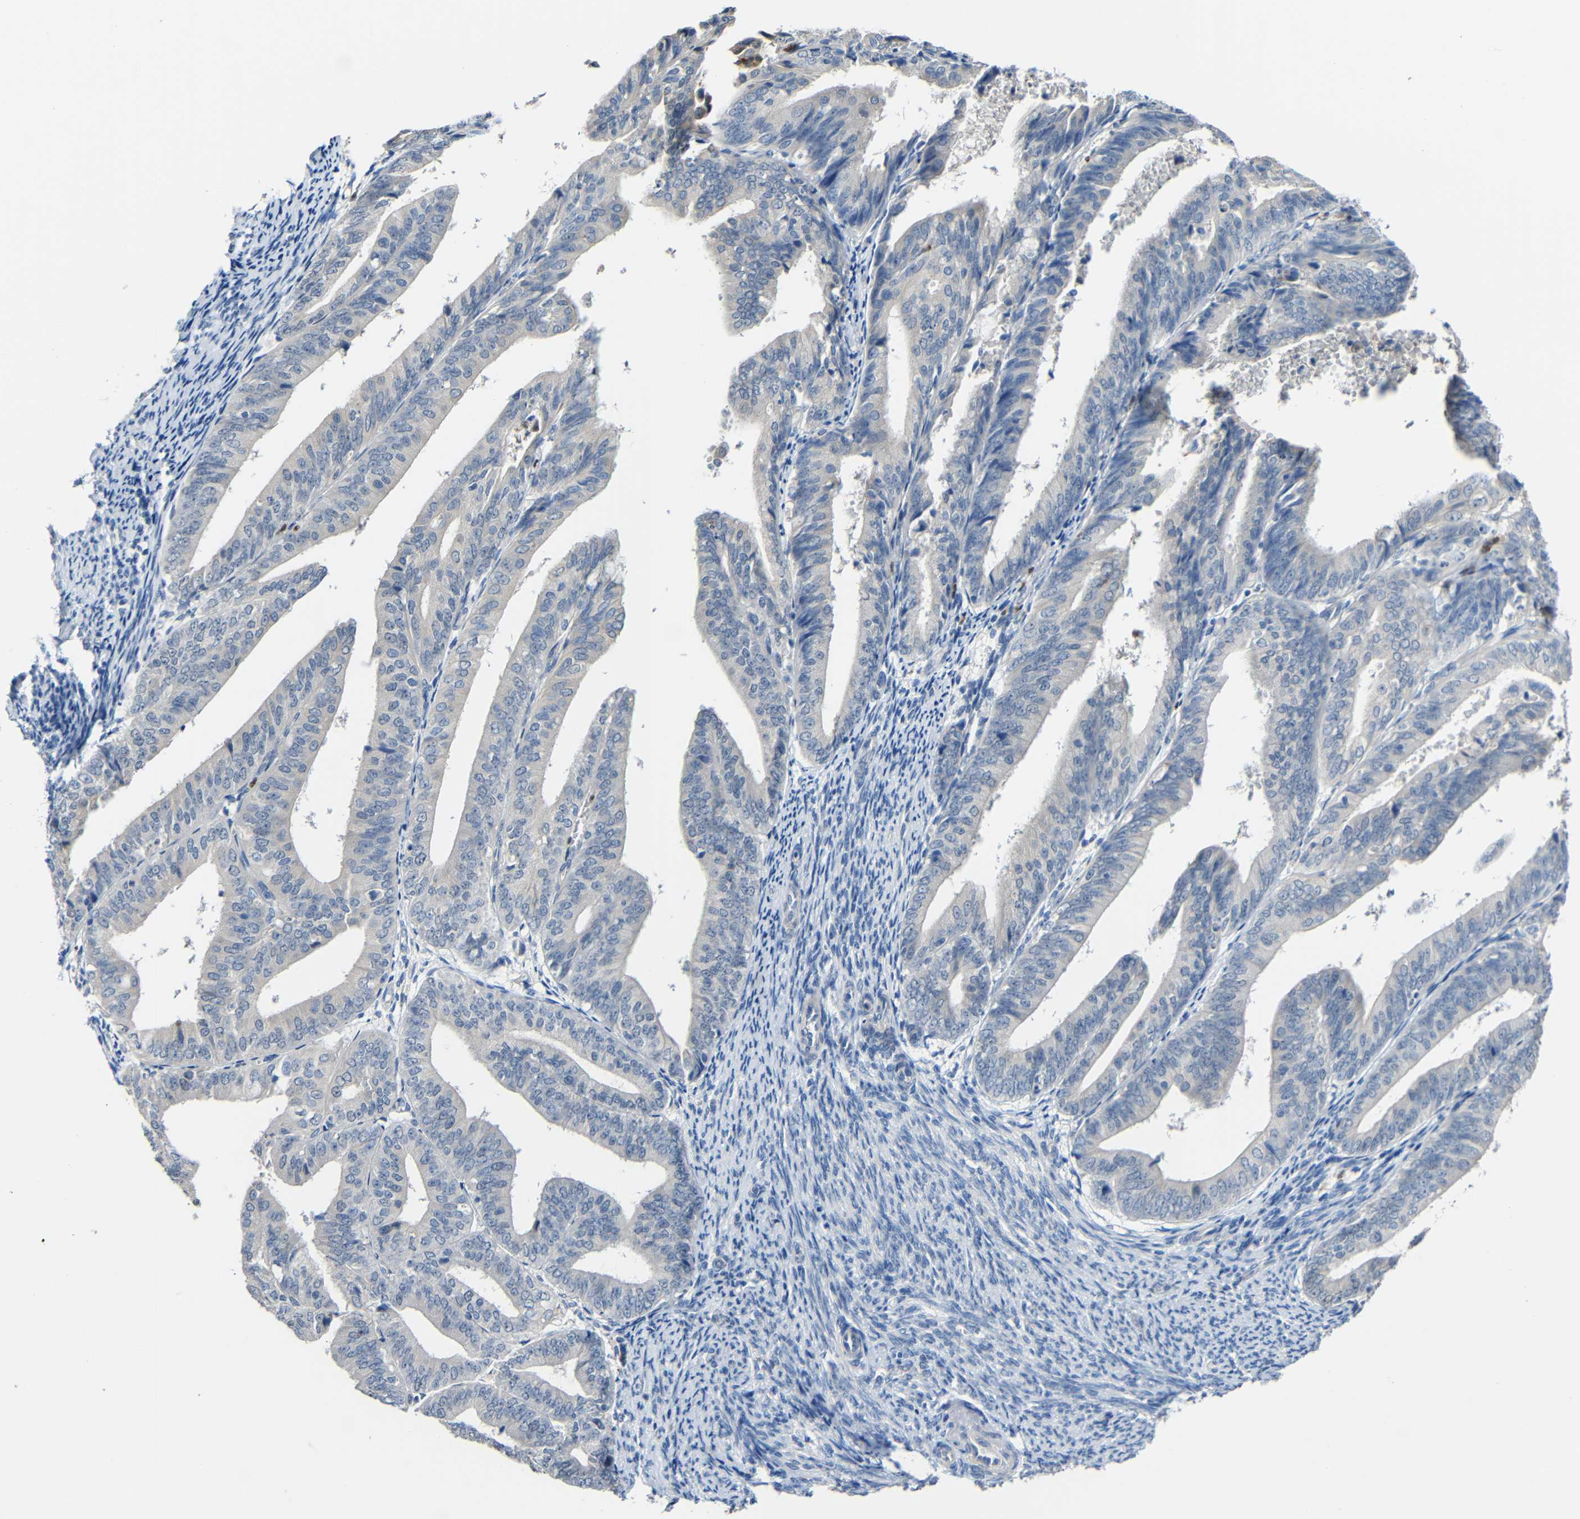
{"staining": {"intensity": "negative", "quantity": "none", "location": "none"}, "tissue": "endometrial cancer", "cell_type": "Tumor cells", "image_type": "cancer", "snomed": [{"axis": "morphology", "description": "Adenocarcinoma, NOS"}, {"axis": "topography", "description": "Endometrium"}], "caption": "There is no significant positivity in tumor cells of endometrial cancer.", "gene": "STBD1", "patient": {"sex": "female", "age": 63}}